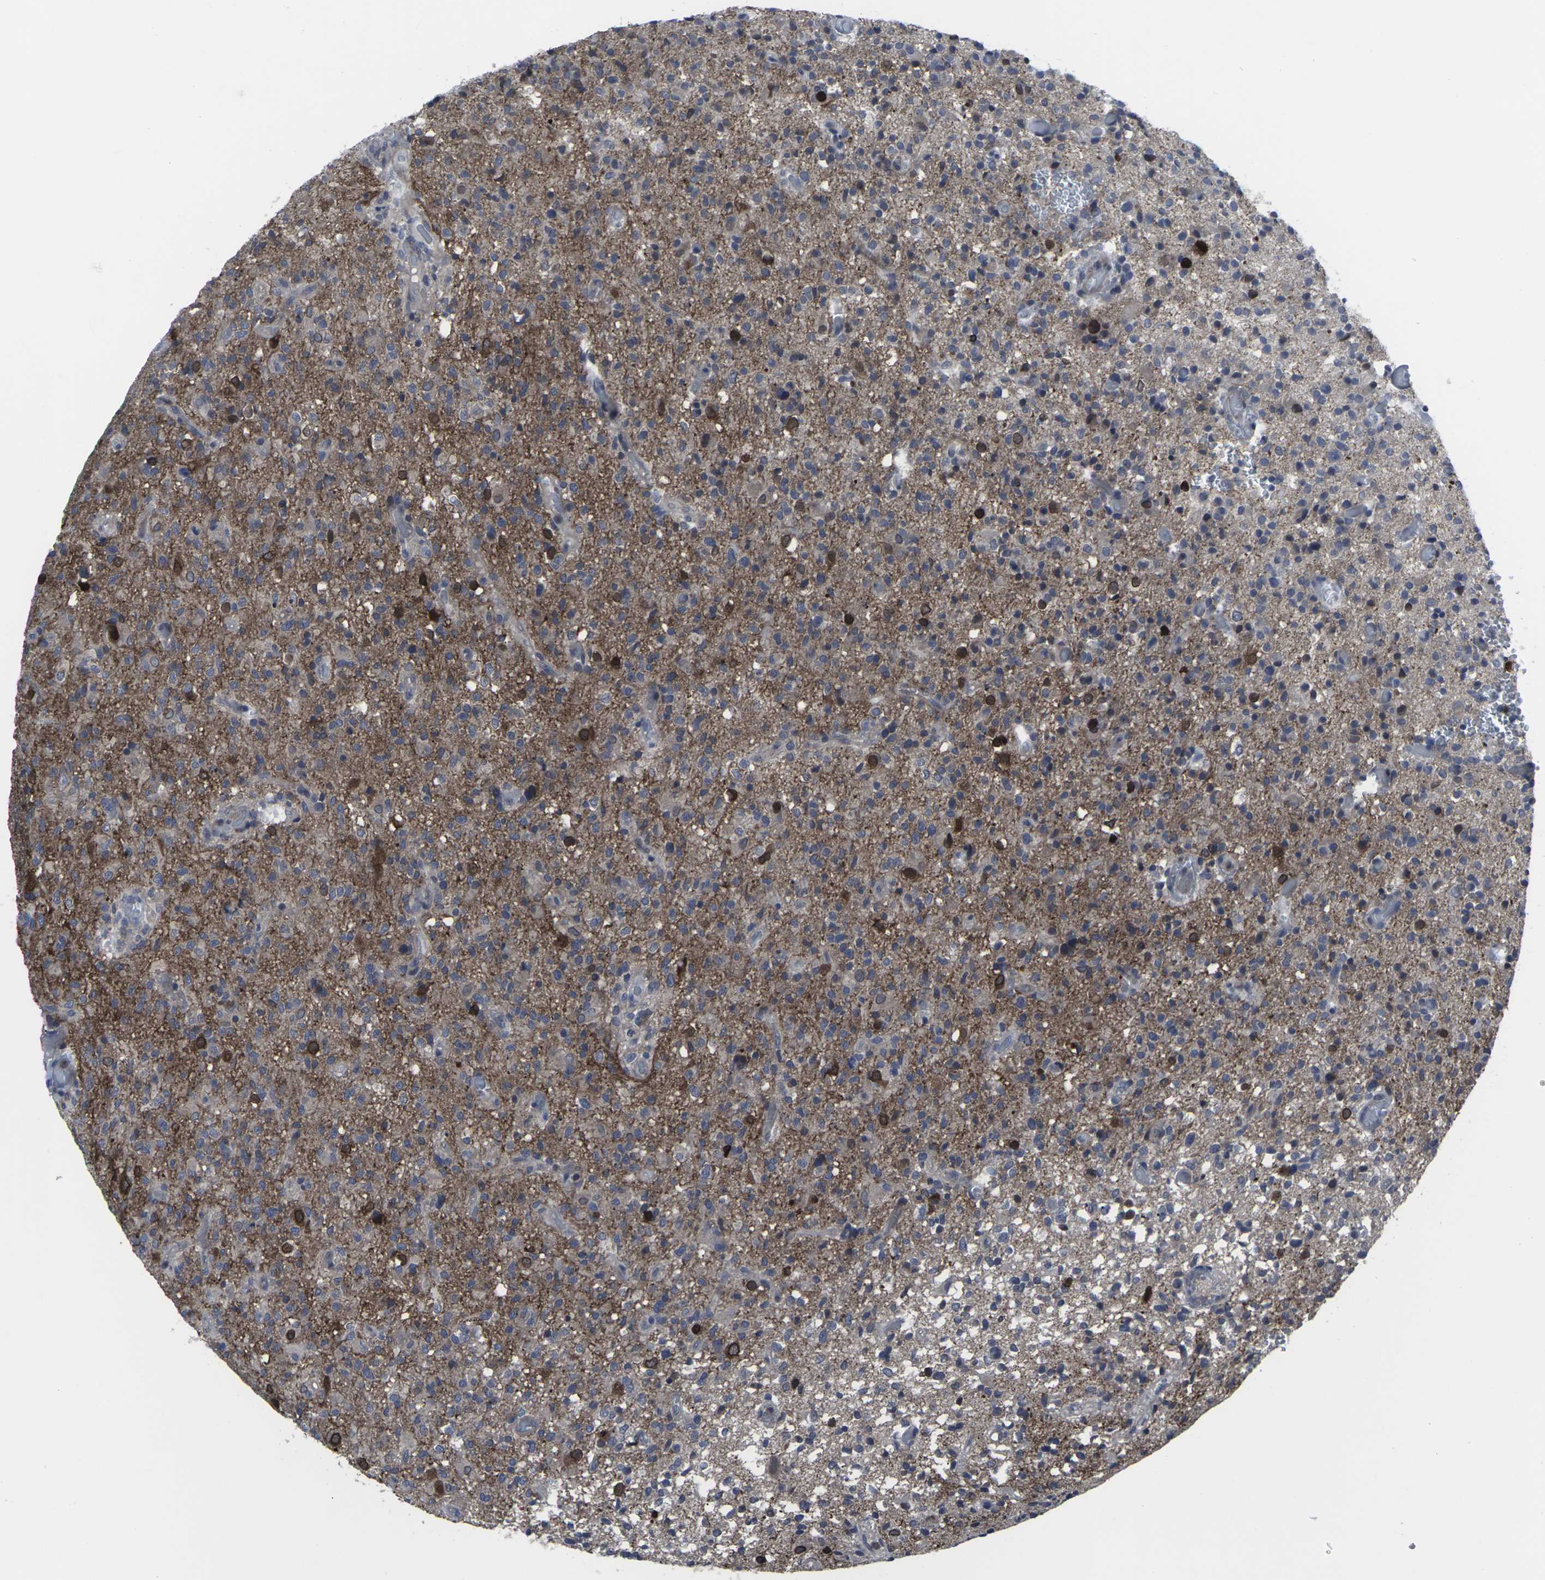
{"staining": {"intensity": "strong", "quantity": "<25%", "location": "cytoplasmic/membranous"}, "tissue": "glioma", "cell_type": "Tumor cells", "image_type": "cancer", "snomed": [{"axis": "morphology", "description": "Glioma, malignant, High grade"}, {"axis": "topography", "description": "Brain"}], "caption": "The immunohistochemical stain highlights strong cytoplasmic/membranous positivity in tumor cells of glioma tissue.", "gene": "HPRT1", "patient": {"sex": "male", "age": 71}}